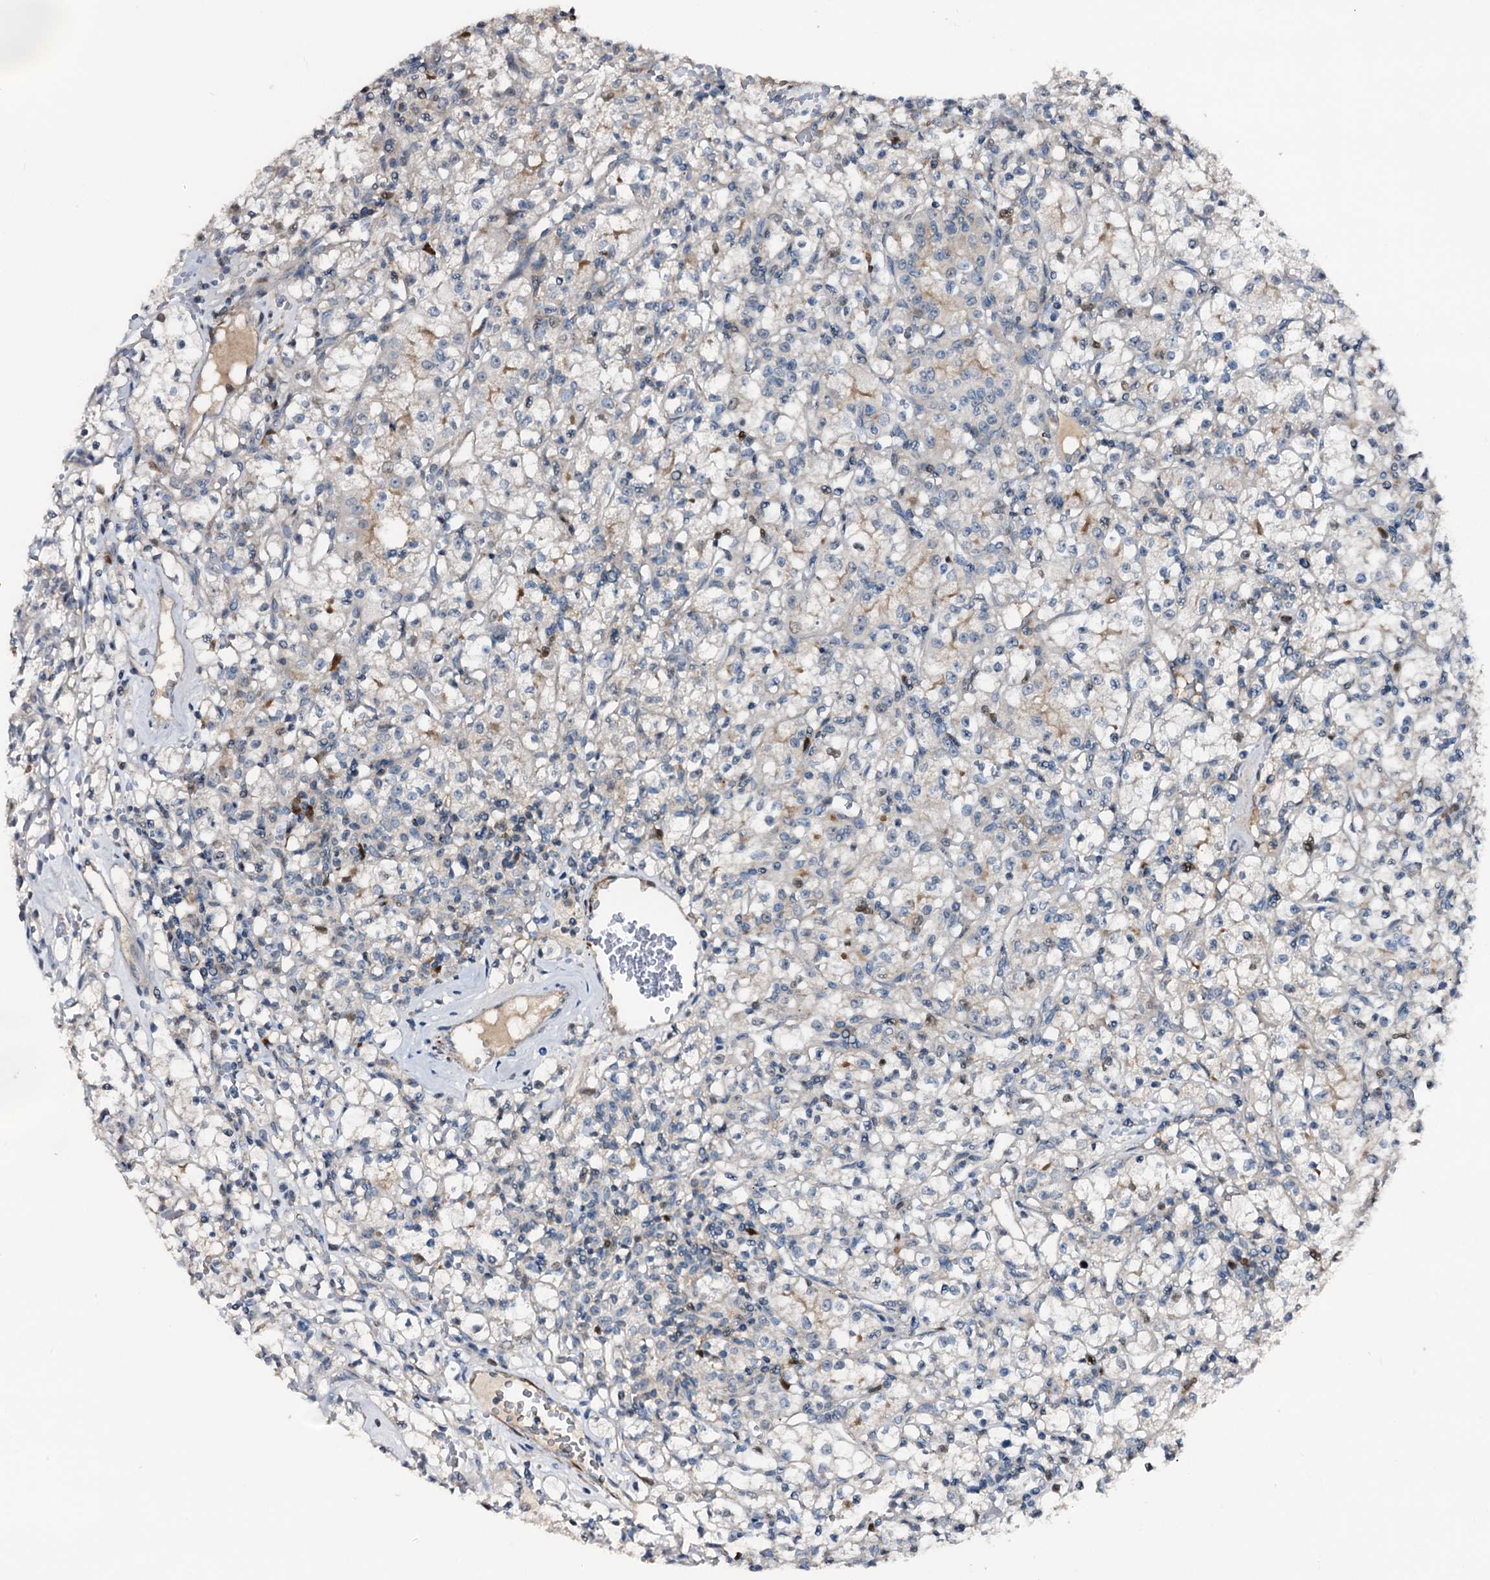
{"staining": {"intensity": "negative", "quantity": "none", "location": "none"}, "tissue": "renal cancer", "cell_type": "Tumor cells", "image_type": "cancer", "snomed": [{"axis": "morphology", "description": "Adenocarcinoma, NOS"}, {"axis": "topography", "description": "Kidney"}], "caption": "Tumor cells show no significant protein staining in renal adenocarcinoma.", "gene": "NCAPD2", "patient": {"sex": "female", "age": 59}}